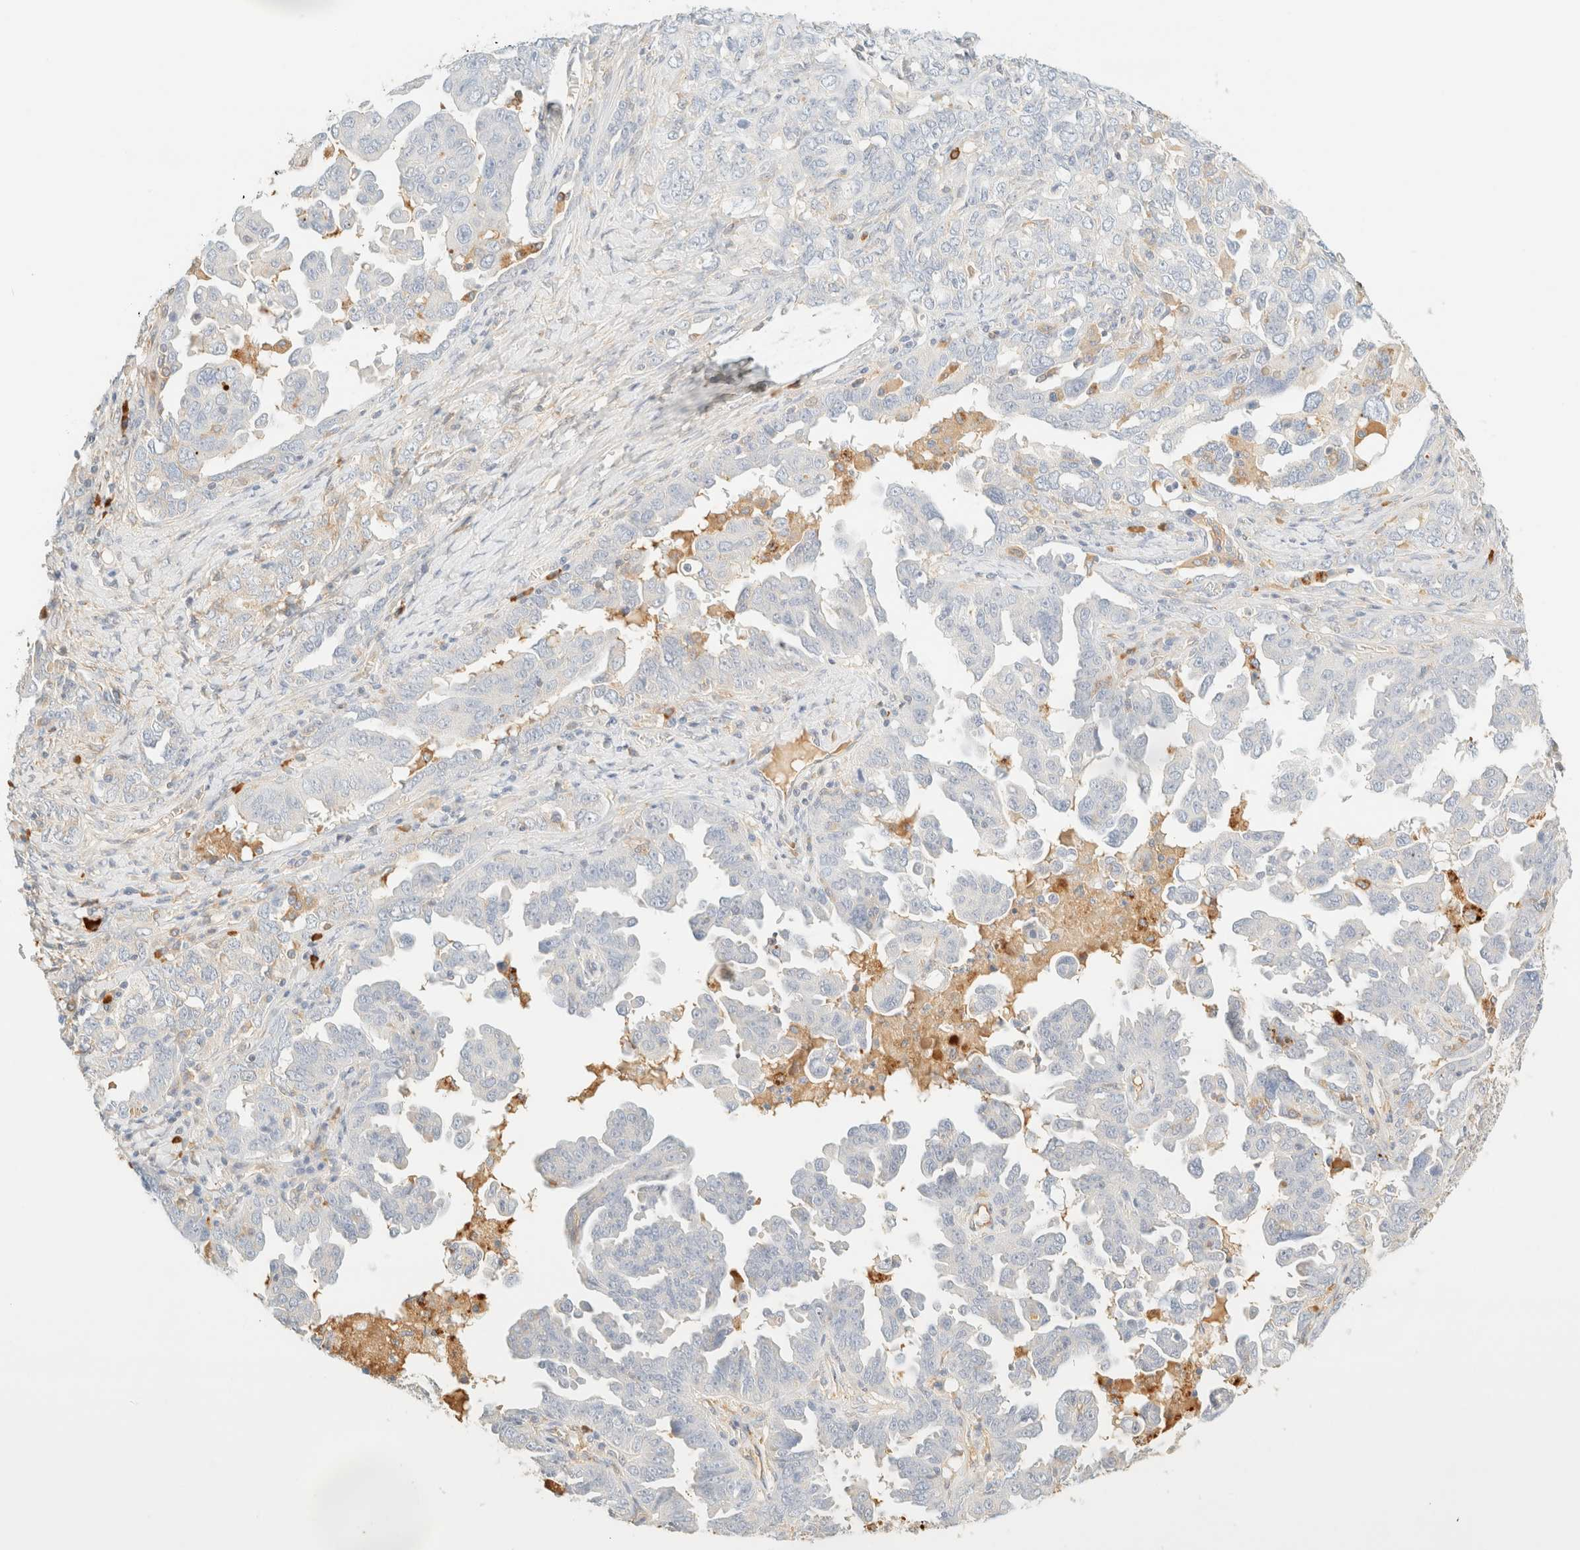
{"staining": {"intensity": "negative", "quantity": "none", "location": "none"}, "tissue": "ovarian cancer", "cell_type": "Tumor cells", "image_type": "cancer", "snomed": [{"axis": "morphology", "description": "Carcinoma, endometroid"}, {"axis": "topography", "description": "Ovary"}], "caption": "High power microscopy micrograph of an immunohistochemistry image of ovarian cancer (endometroid carcinoma), revealing no significant staining in tumor cells.", "gene": "FHOD1", "patient": {"sex": "female", "age": 62}}